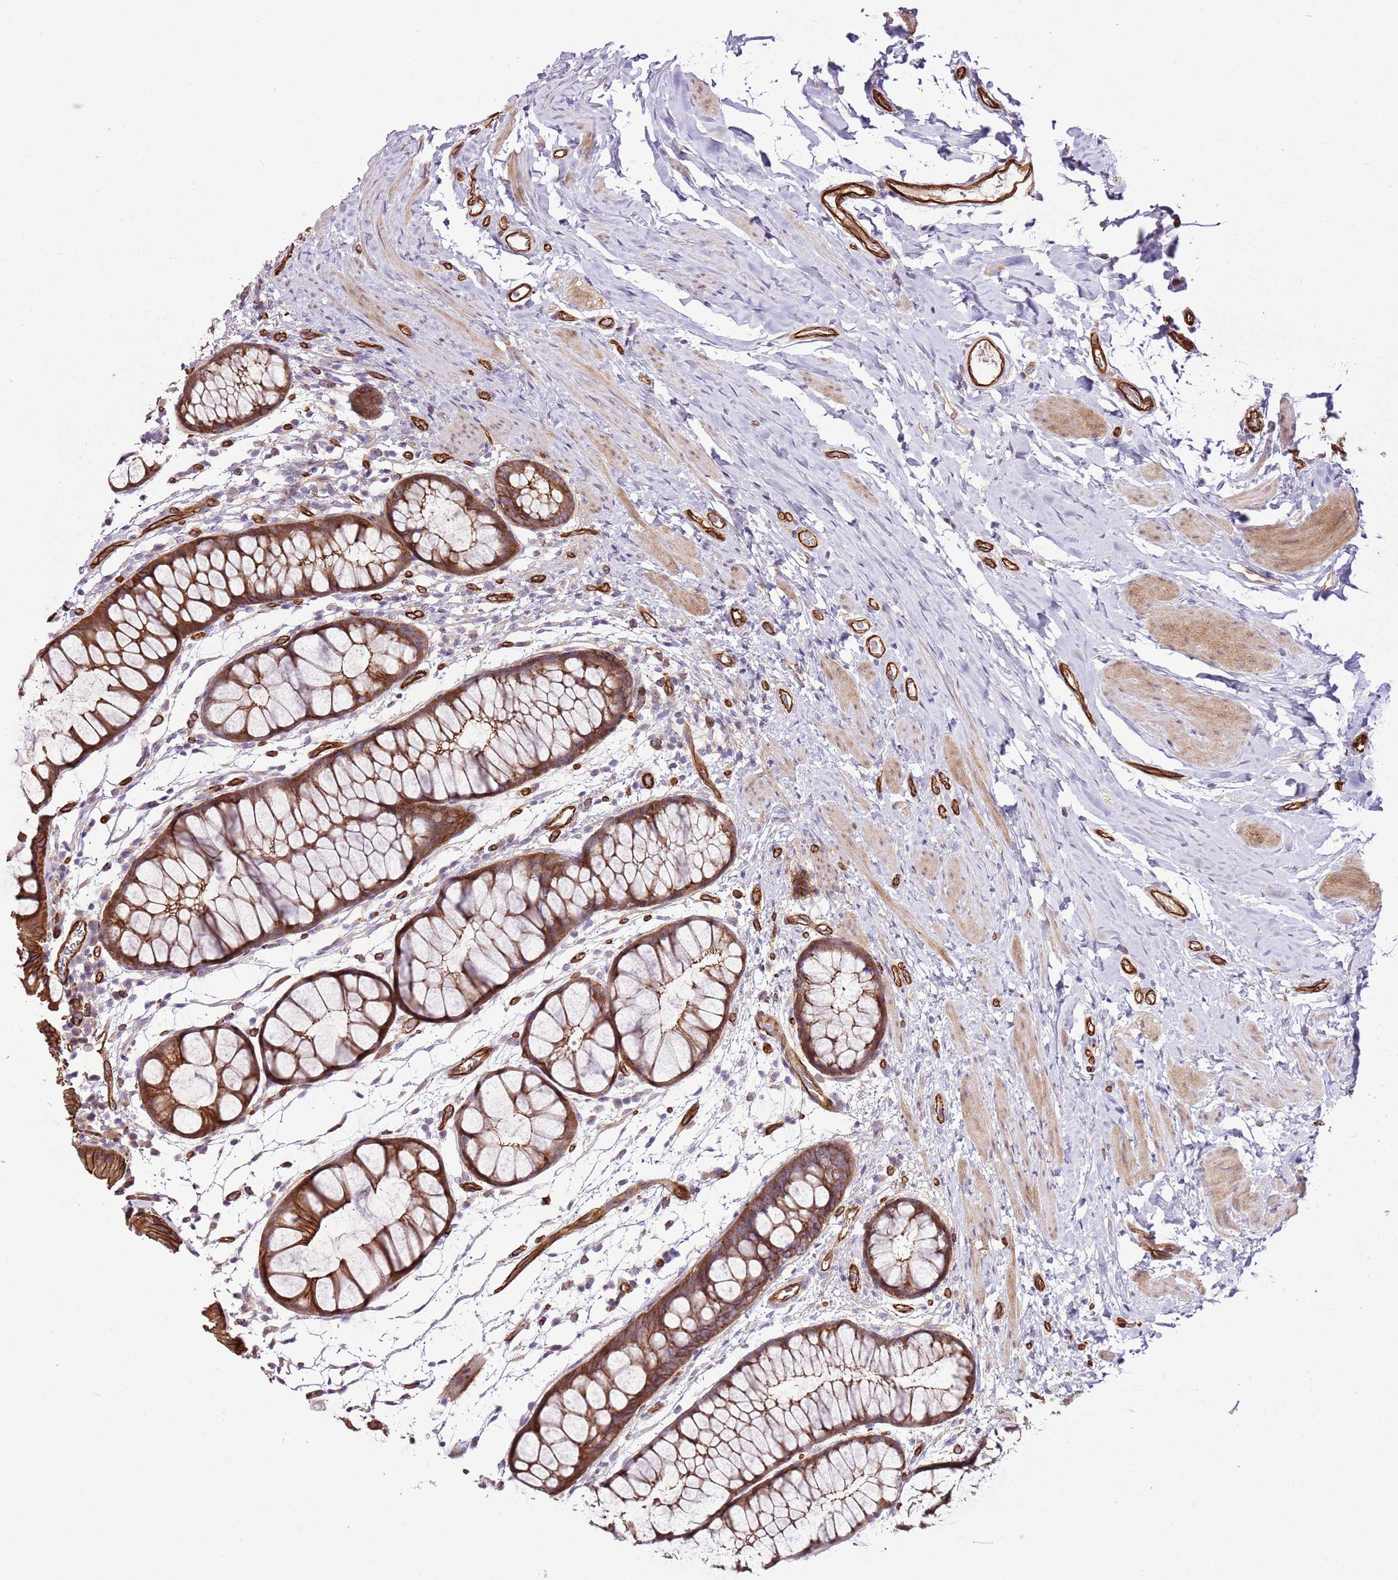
{"staining": {"intensity": "strong", "quantity": ">75%", "location": "cytoplasmic/membranous"}, "tissue": "colon", "cell_type": "Endothelial cells", "image_type": "normal", "snomed": [{"axis": "morphology", "description": "Normal tissue, NOS"}, {"axis": "topography", "description": "Colon"}], "caption": "Immunohistochemistry photomicrograph of normal colon: colon stained using immunohistochemistry demonstrates high levels of strong protein expression localized specifically in the cytoplasmic/membranous of endothelial cells, appearing as a cytoplasmic/membranous brown color.", "gene": "ZNF827", "patient": {"sex": "female", "age": 62}}